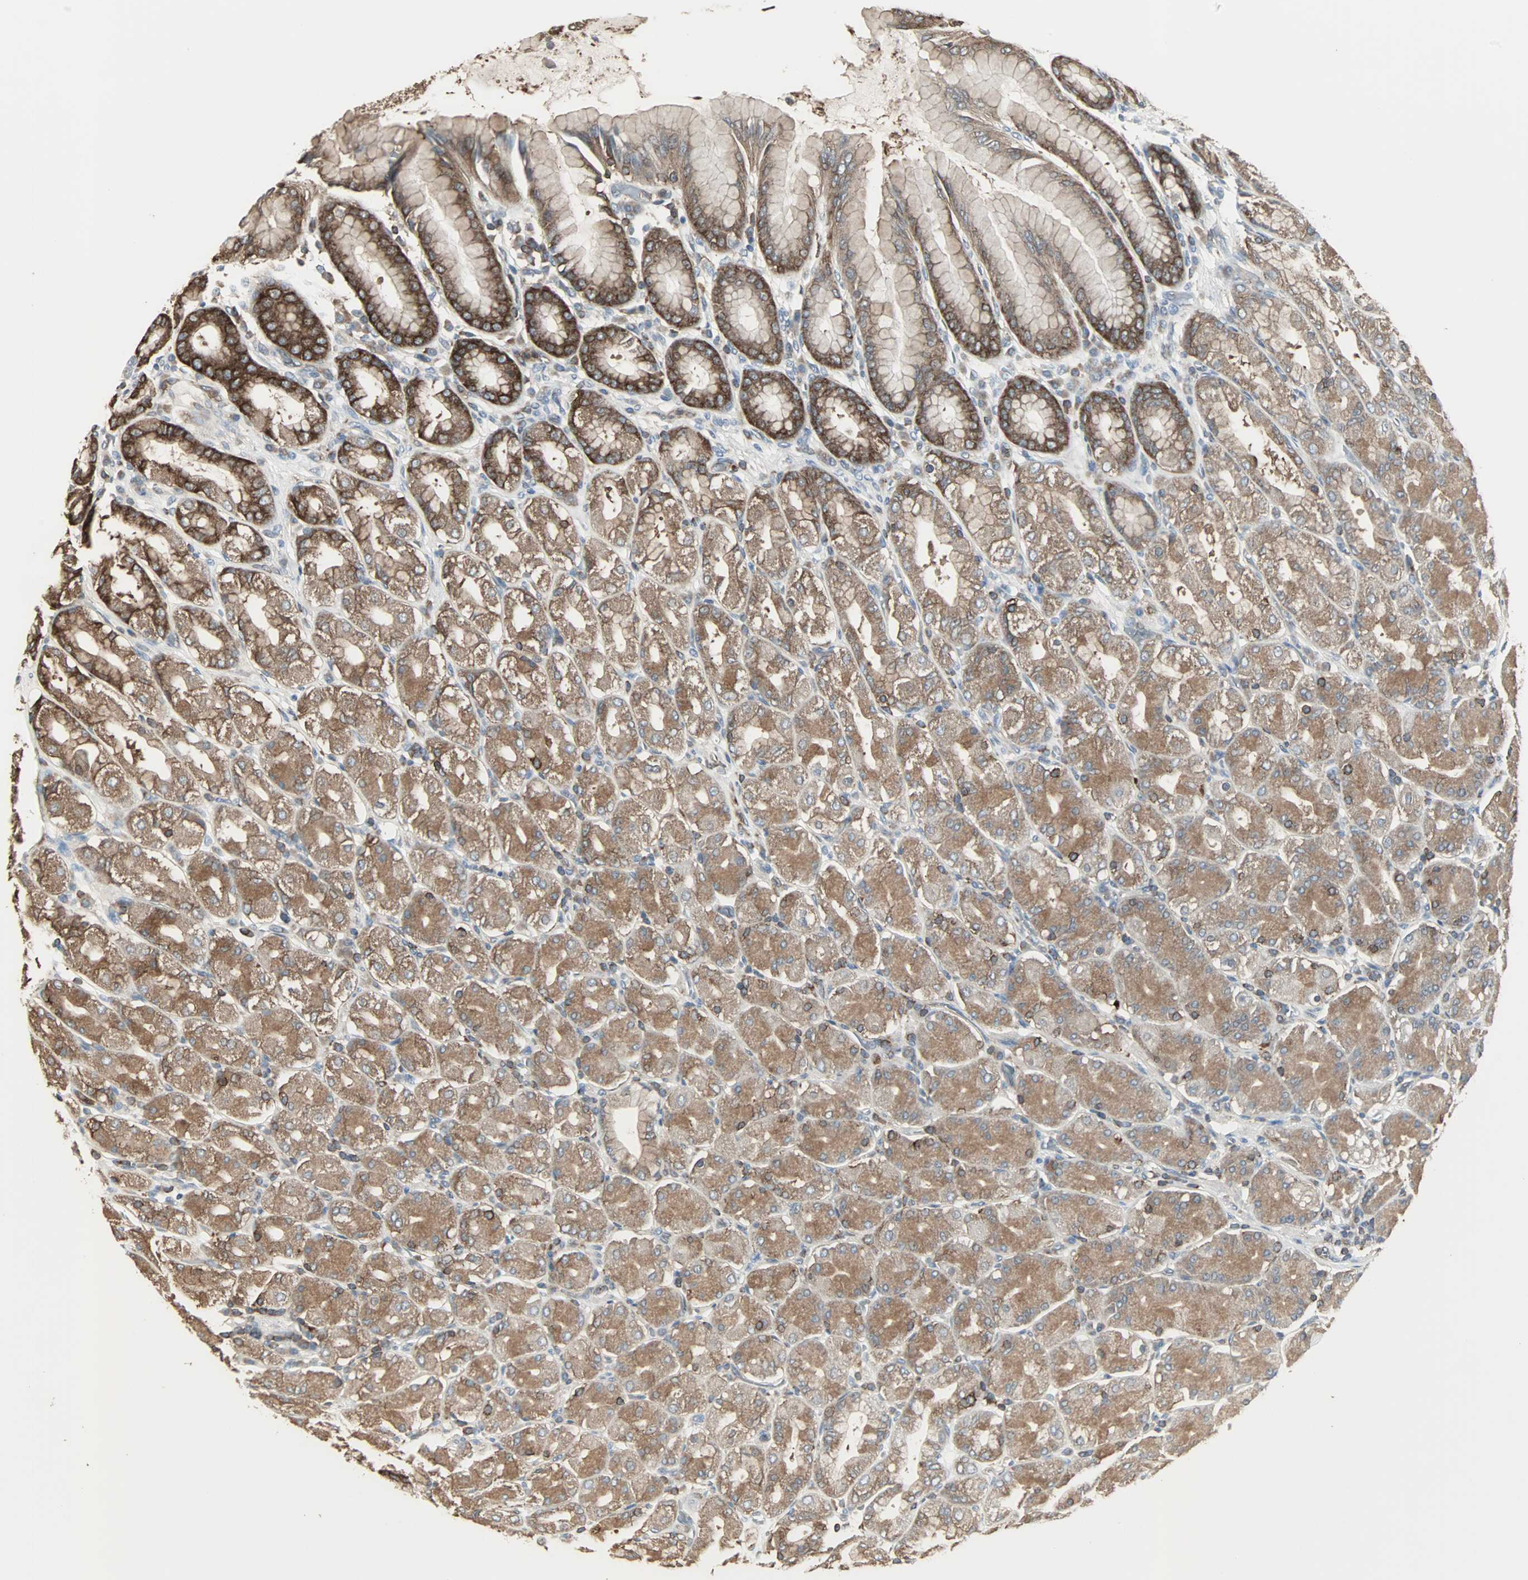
{"staining": {"intensity": "strong", "quantity": ">75%", "location": "cytoplasmic/membranous"}, "tissue": "stomach", "cell_type": "Glandular cells", "image_type": "normal", "snomed": [{"axis": "morphology", "description": "Normal tissue, NOS"}, {"axis": "topography", "description": "Stomach, upper"}], "caption": "An image of stomach stained for a protein shows strong cytoplasmic/membranous brown staining in glandular cells. (DAB (3,3'-diaminobenzidine) IHC with brightfield microscopy, high magnification).", "gene": "LRRFIP1", "patient": {"sex": "male", "age": 68}}